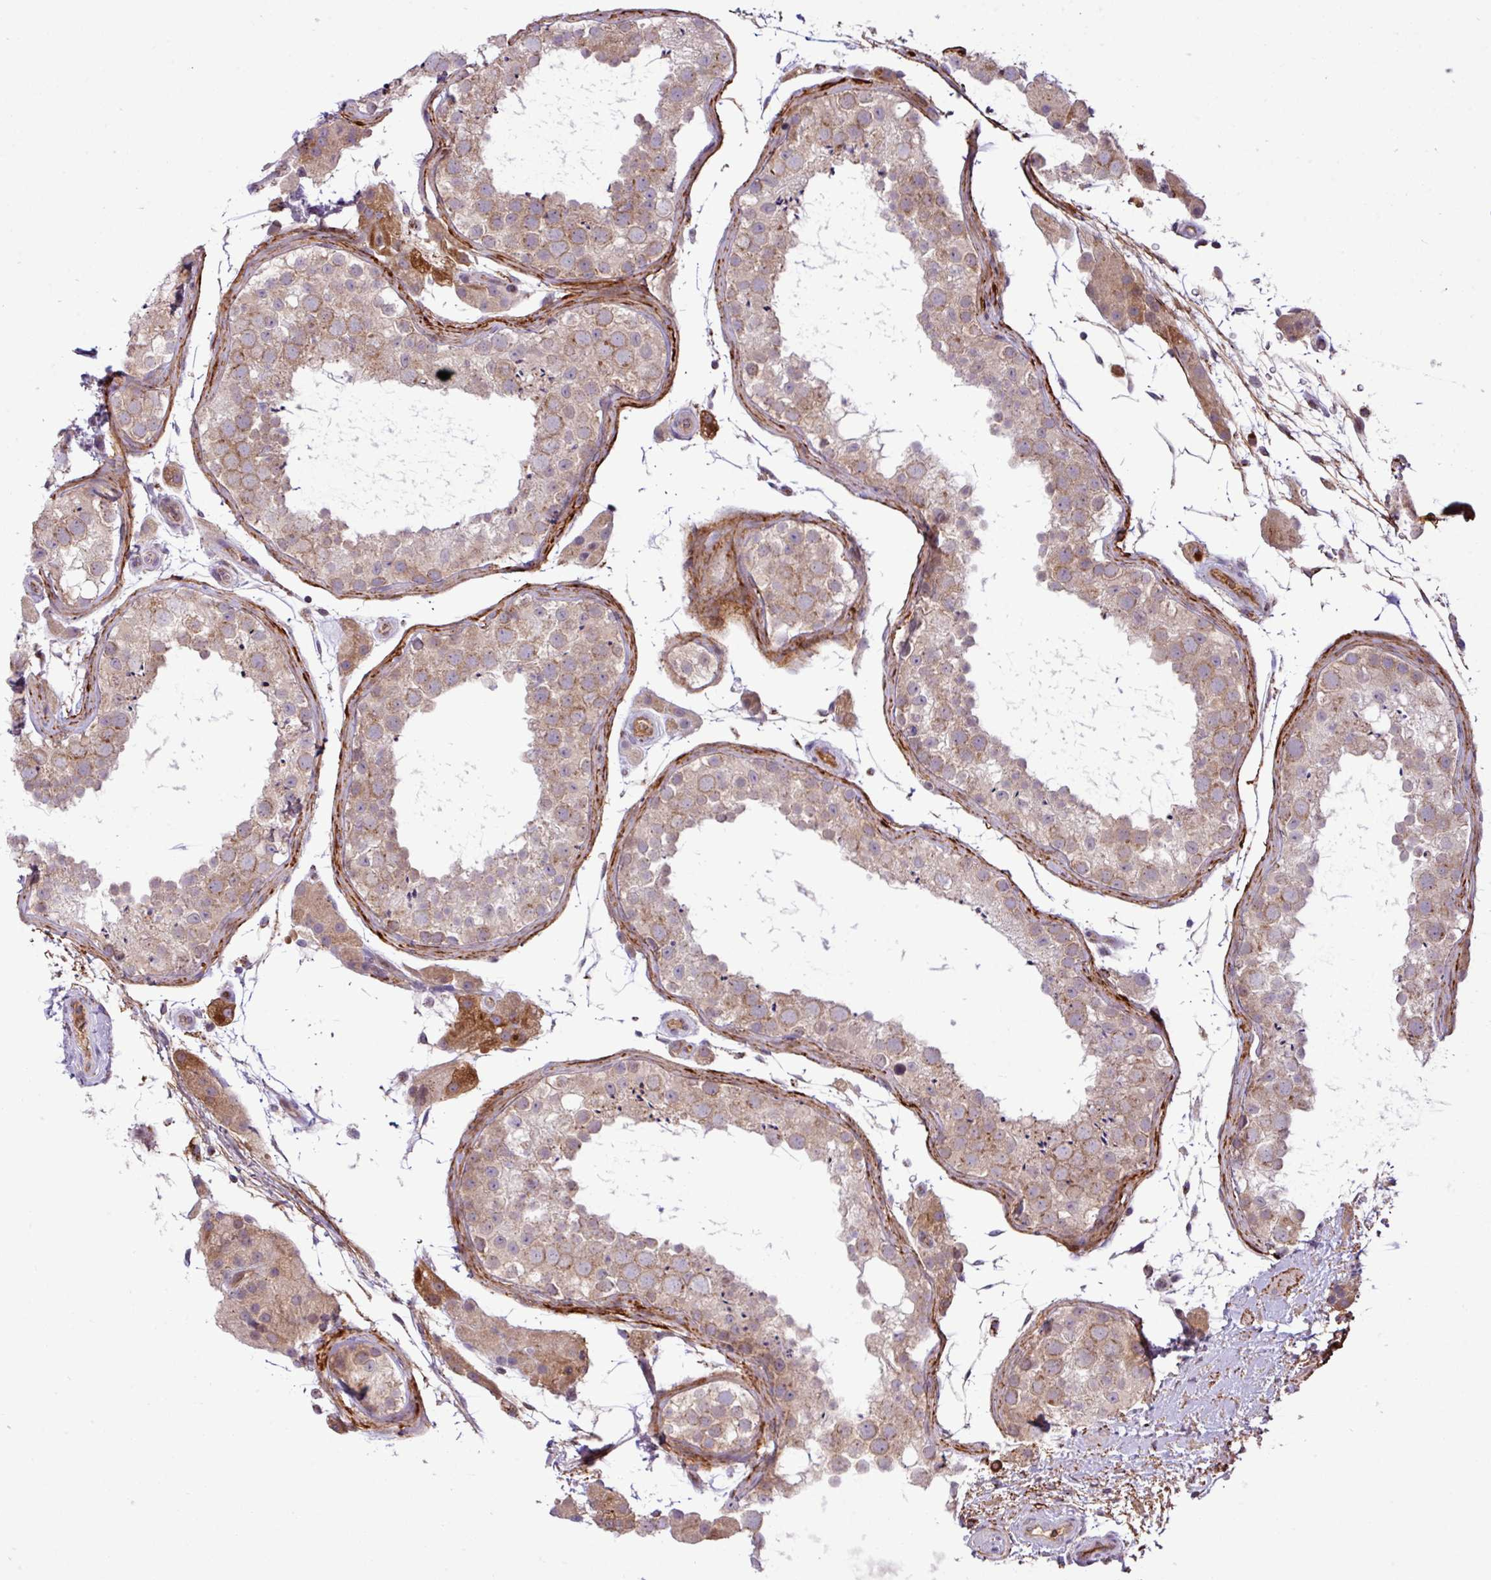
{"staining": {"intensity": "moderate", "quantity": "25%-75%", "location": "cytoplasmic/membranous"}, "tissue": "testis", "cell_type": "Cells in seminiferous ducts", "image_type": "normal", "snomed": [{"axis": "morphology", "description": "Normal tissue, NOS"}, {"axis": "topography", "description": "Testis"}], "caption": "Testis stained with a protein marker reveals moderate staining in cells in seminiferous ducts.", "gene": "ZNF569", "patient": {"sex": "male", "age": 41}}